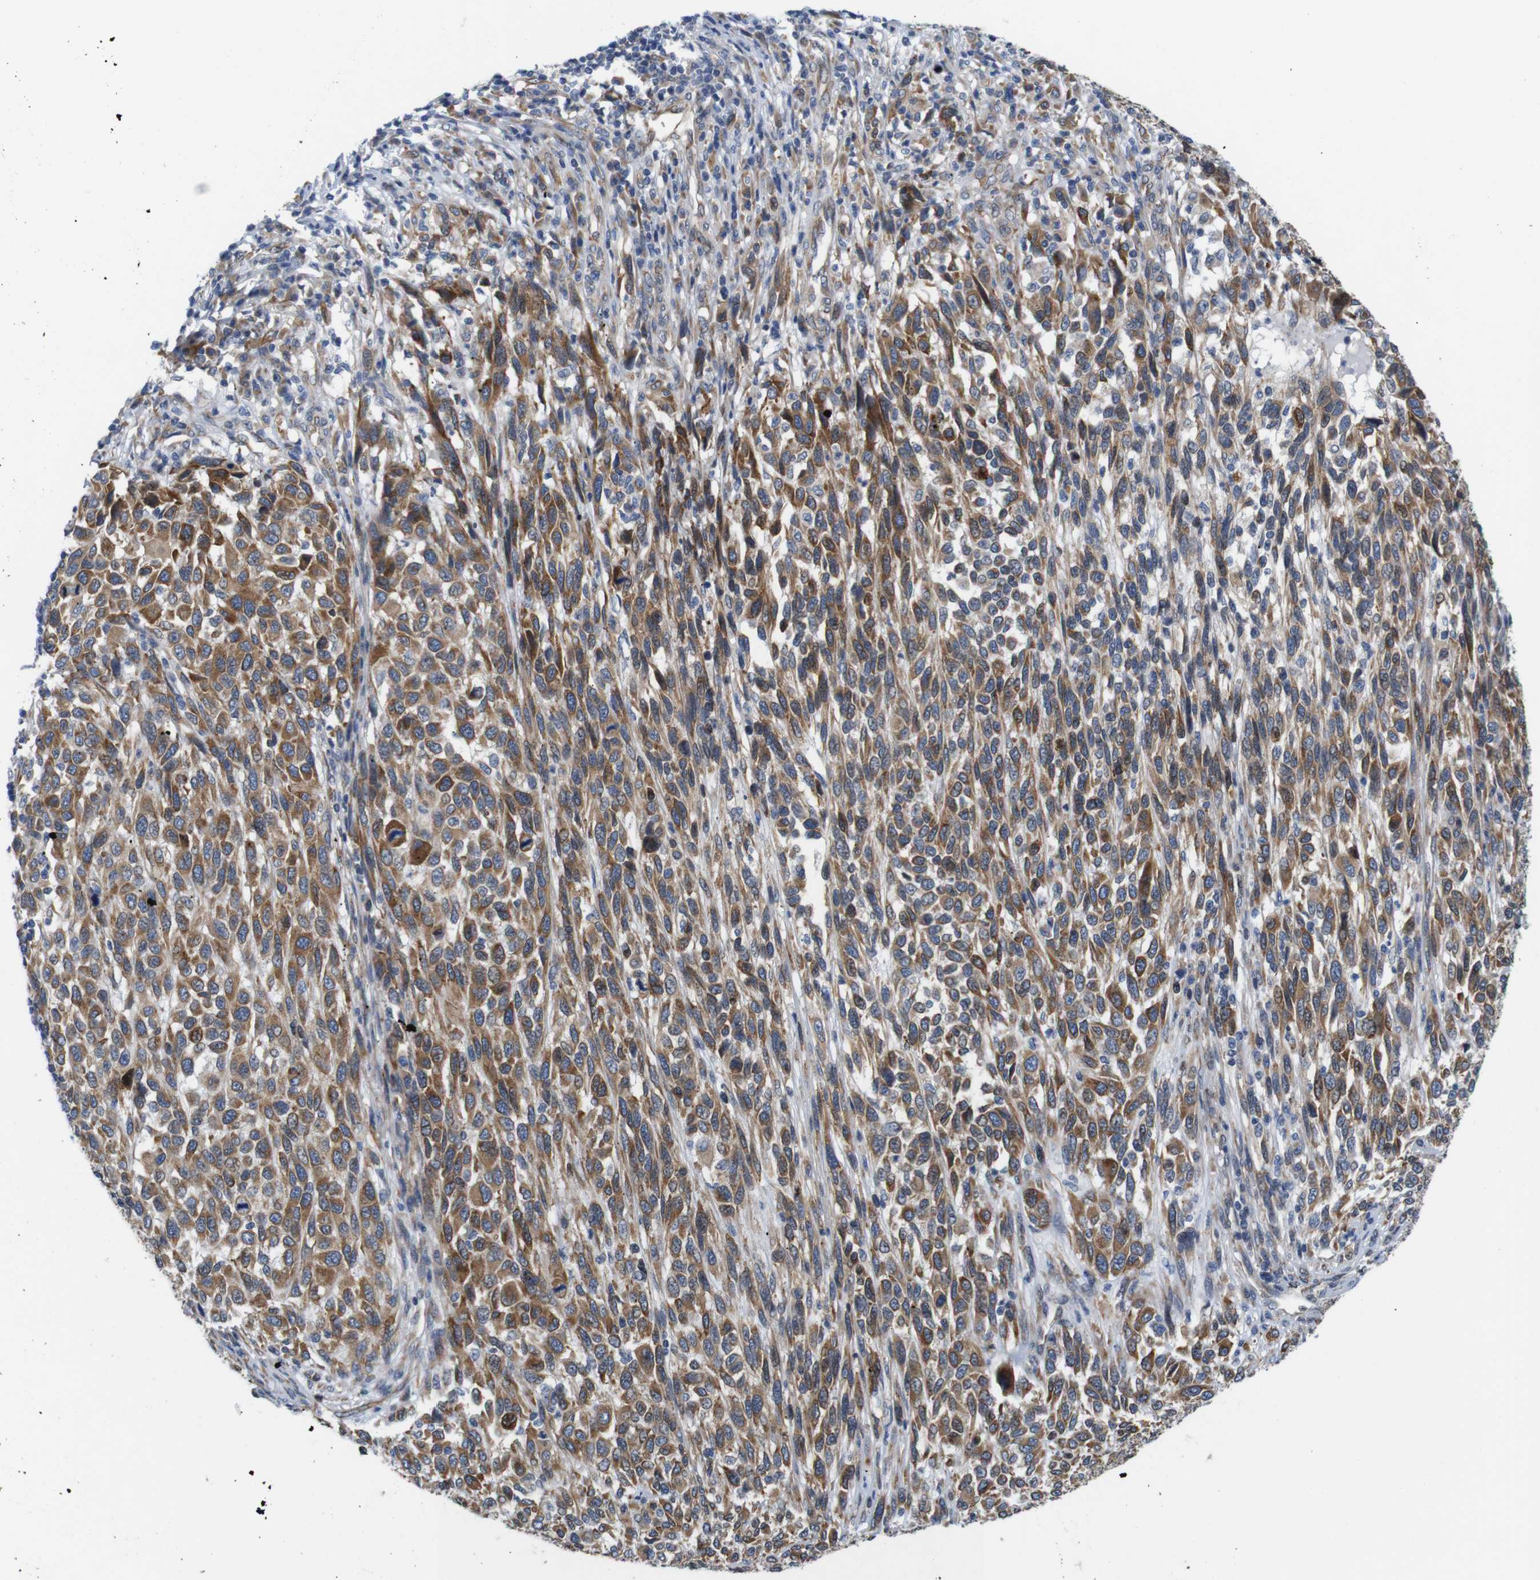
{"staining": {"intensity": "moderate", "quantity": ">75%", "location": "cytoplasmic/membranous"}, "tissue": "melanoma", "cell_type": "Tumor cells", "image_type": "cancer", "snomed": [{"axis": "morphology", "description": "Malignant melanoma, Metastatic site"}, {"axis": "topography", "description": "Lymph node"}], "caption": "Moderate cytoplasmic/membranous expression for a protein is present in about >75% of tumor cells of malignant melanoma (metastatic site) using immunohistochemistry (IHC).", "gene": "HACD3", "patient": {"sex": "male", "age": 61}}